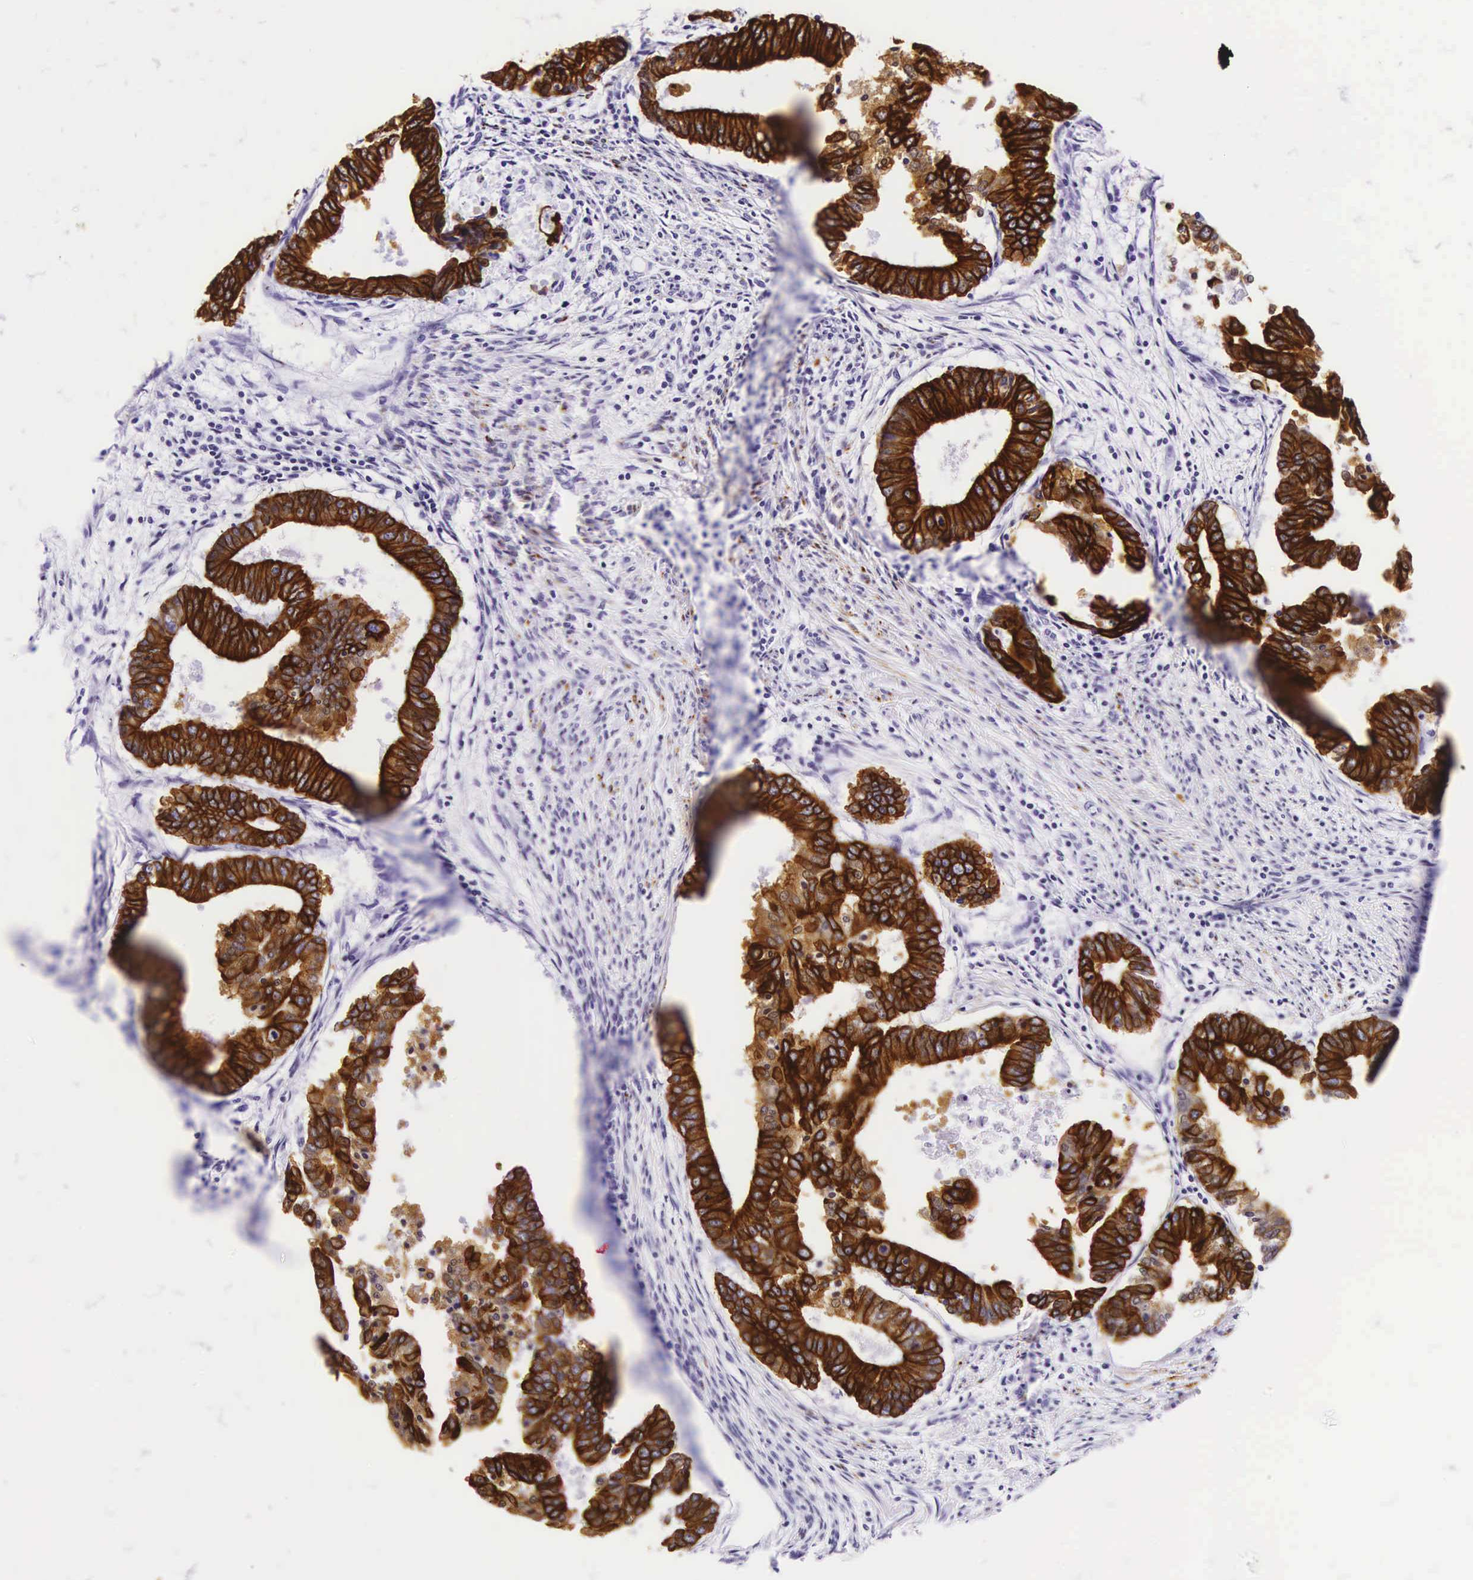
{"staining": {"intensity": "strong", "quantity": ">75%", "location": "cytoplasmic/membranous"}, "tissue": "endometrial cancer", "cell_type": "Tumor cells", "image_type": "cancer", "snomed": [{"axis": "morphology", "description": "Adenocarcinoma, NOS"}, {"axis": "topography", "description": "Endometrium"}], "caption": "Immunohistochemical staining of human endometrial cancer (adenocarcinoma) displays high levels of strong cytoplasmic/membranous staining in about >75% of tumor cells.", "gene": "KRT18", "patient": {"sex": "female", "age": 63}}